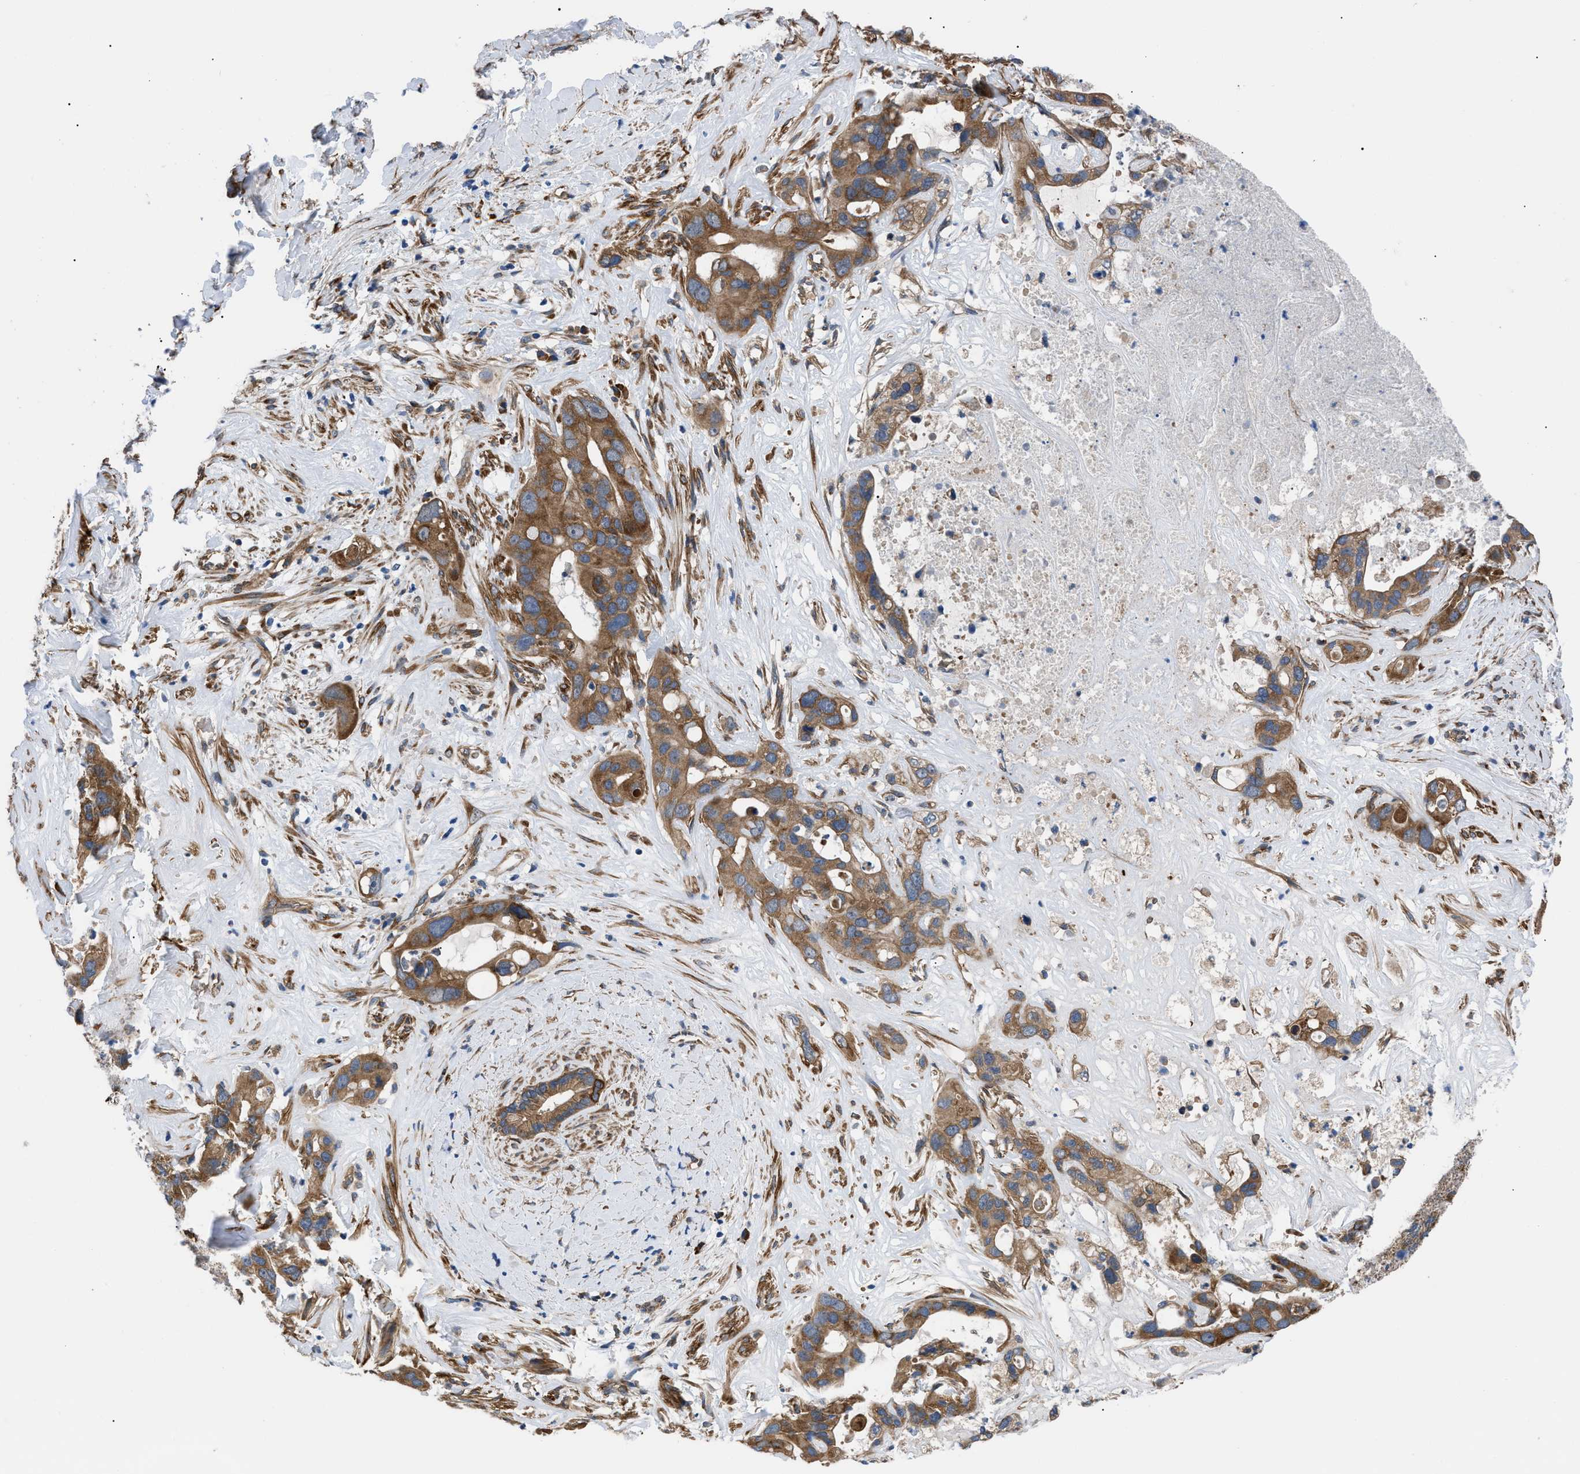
{"staining": {"intensity": "moderate", "quantity": ">75%", "location": "cytoplasmic/membranous"}, "tissue": "liver cancer", "cell_type": "Tumor cells", "image_type": "cancer", "snomed": [{"axis": "morphology", "description": "Cholangiocarcinoma"}, {"axis": "topography", "description": "Liver"}], "caption": "Cholangiocarcinoma (liver) was stained to show a protein in brown. There is medium levels of moderate cytoplasmic/membranous expression in about >75% of tumor cells.", "gene": "MYO10", "patient": {"sex": "female", "age": 65}}